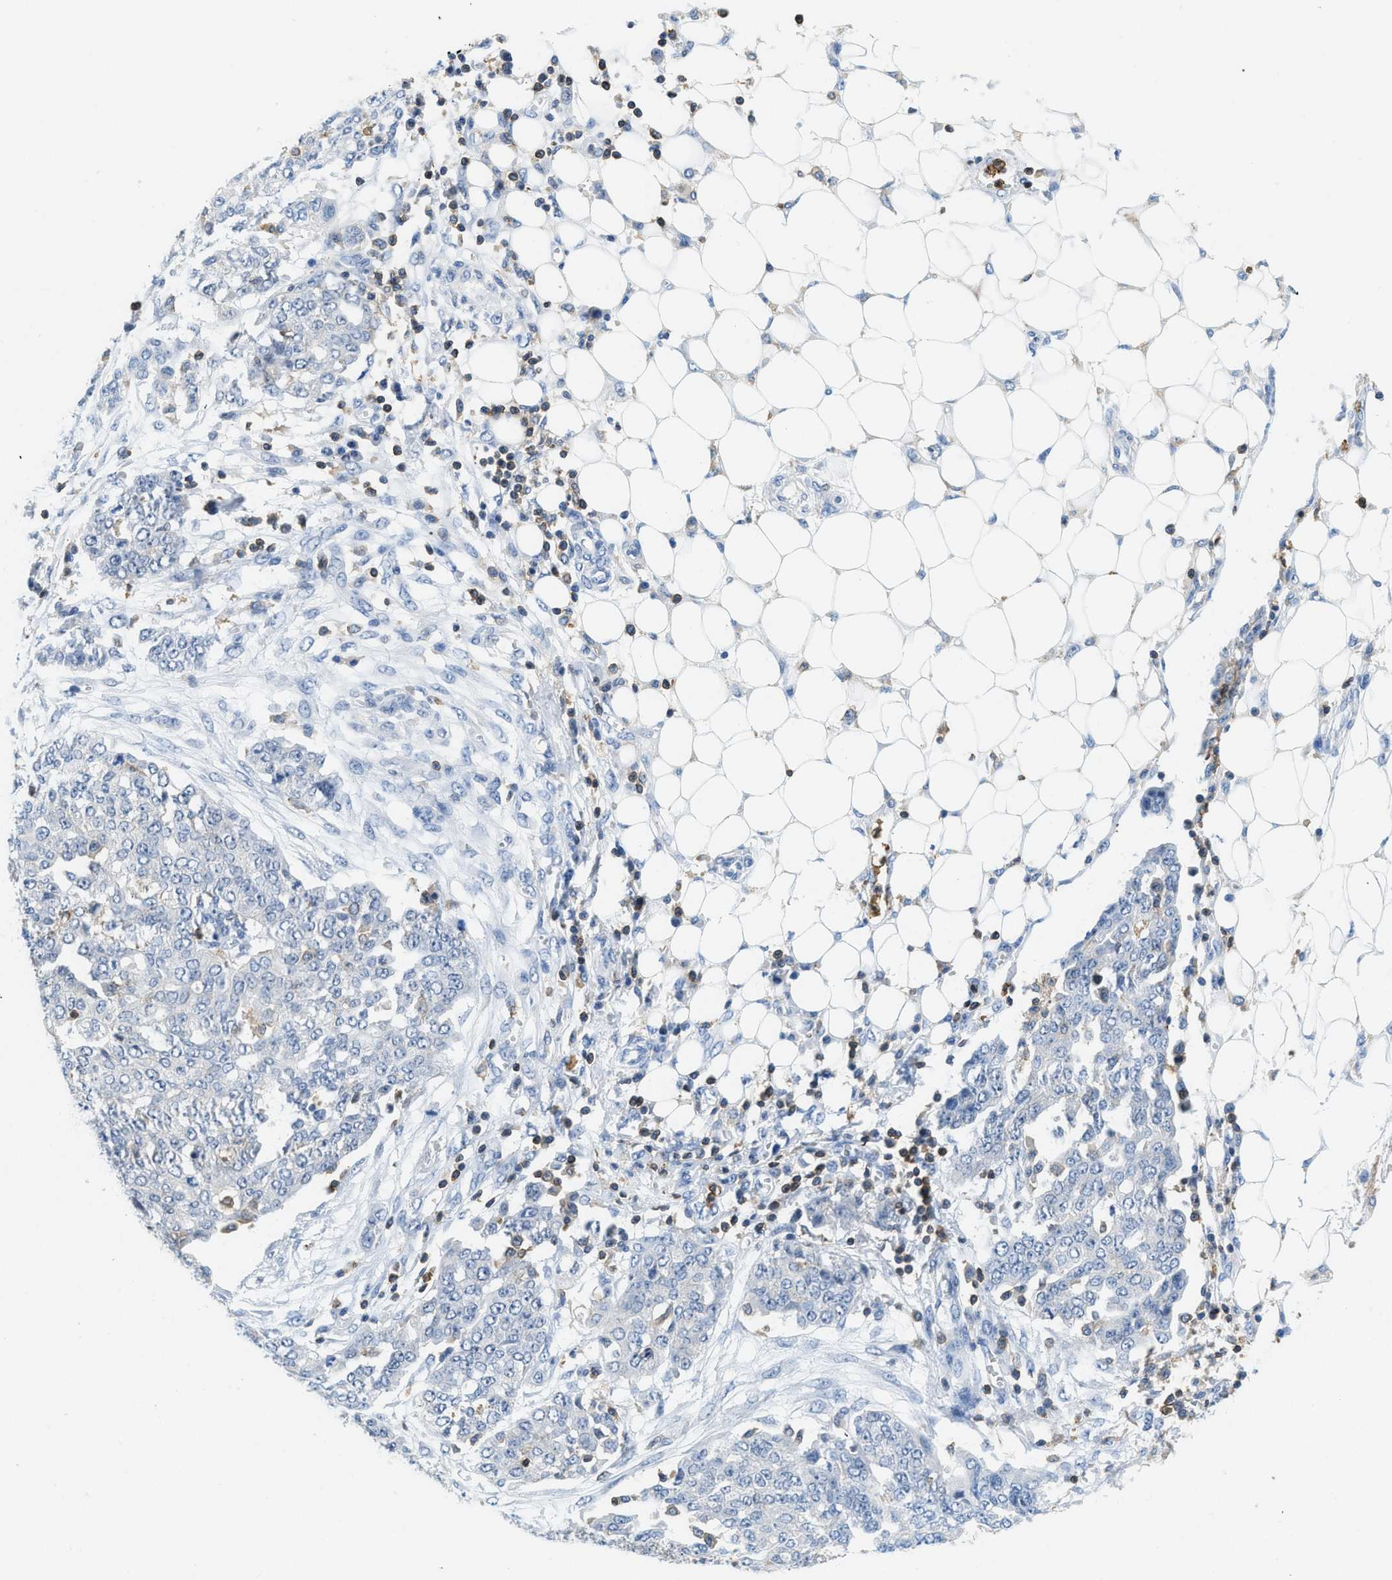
{"staining": {"intensity": "negative", "quantity": "none", "location": "none"}, "tissue": "ovarian cancer", "cell_type": "Tumor cells", "image_type": "cancer", "snomed": [{"axis": "morphology", "description": "Cystadenocarcinoma, serous, NOS"}, {"axis": "topography", "description": "Soft tissue"}, {"axis": "topography", "description": "Ovary"}], "caption": "Ovarian cancer was stained to show a protein in brown. There is no significant positivity in tumor cells.", "gene": "FAM151A", "patient": {"sex": "female", "age": 57}}